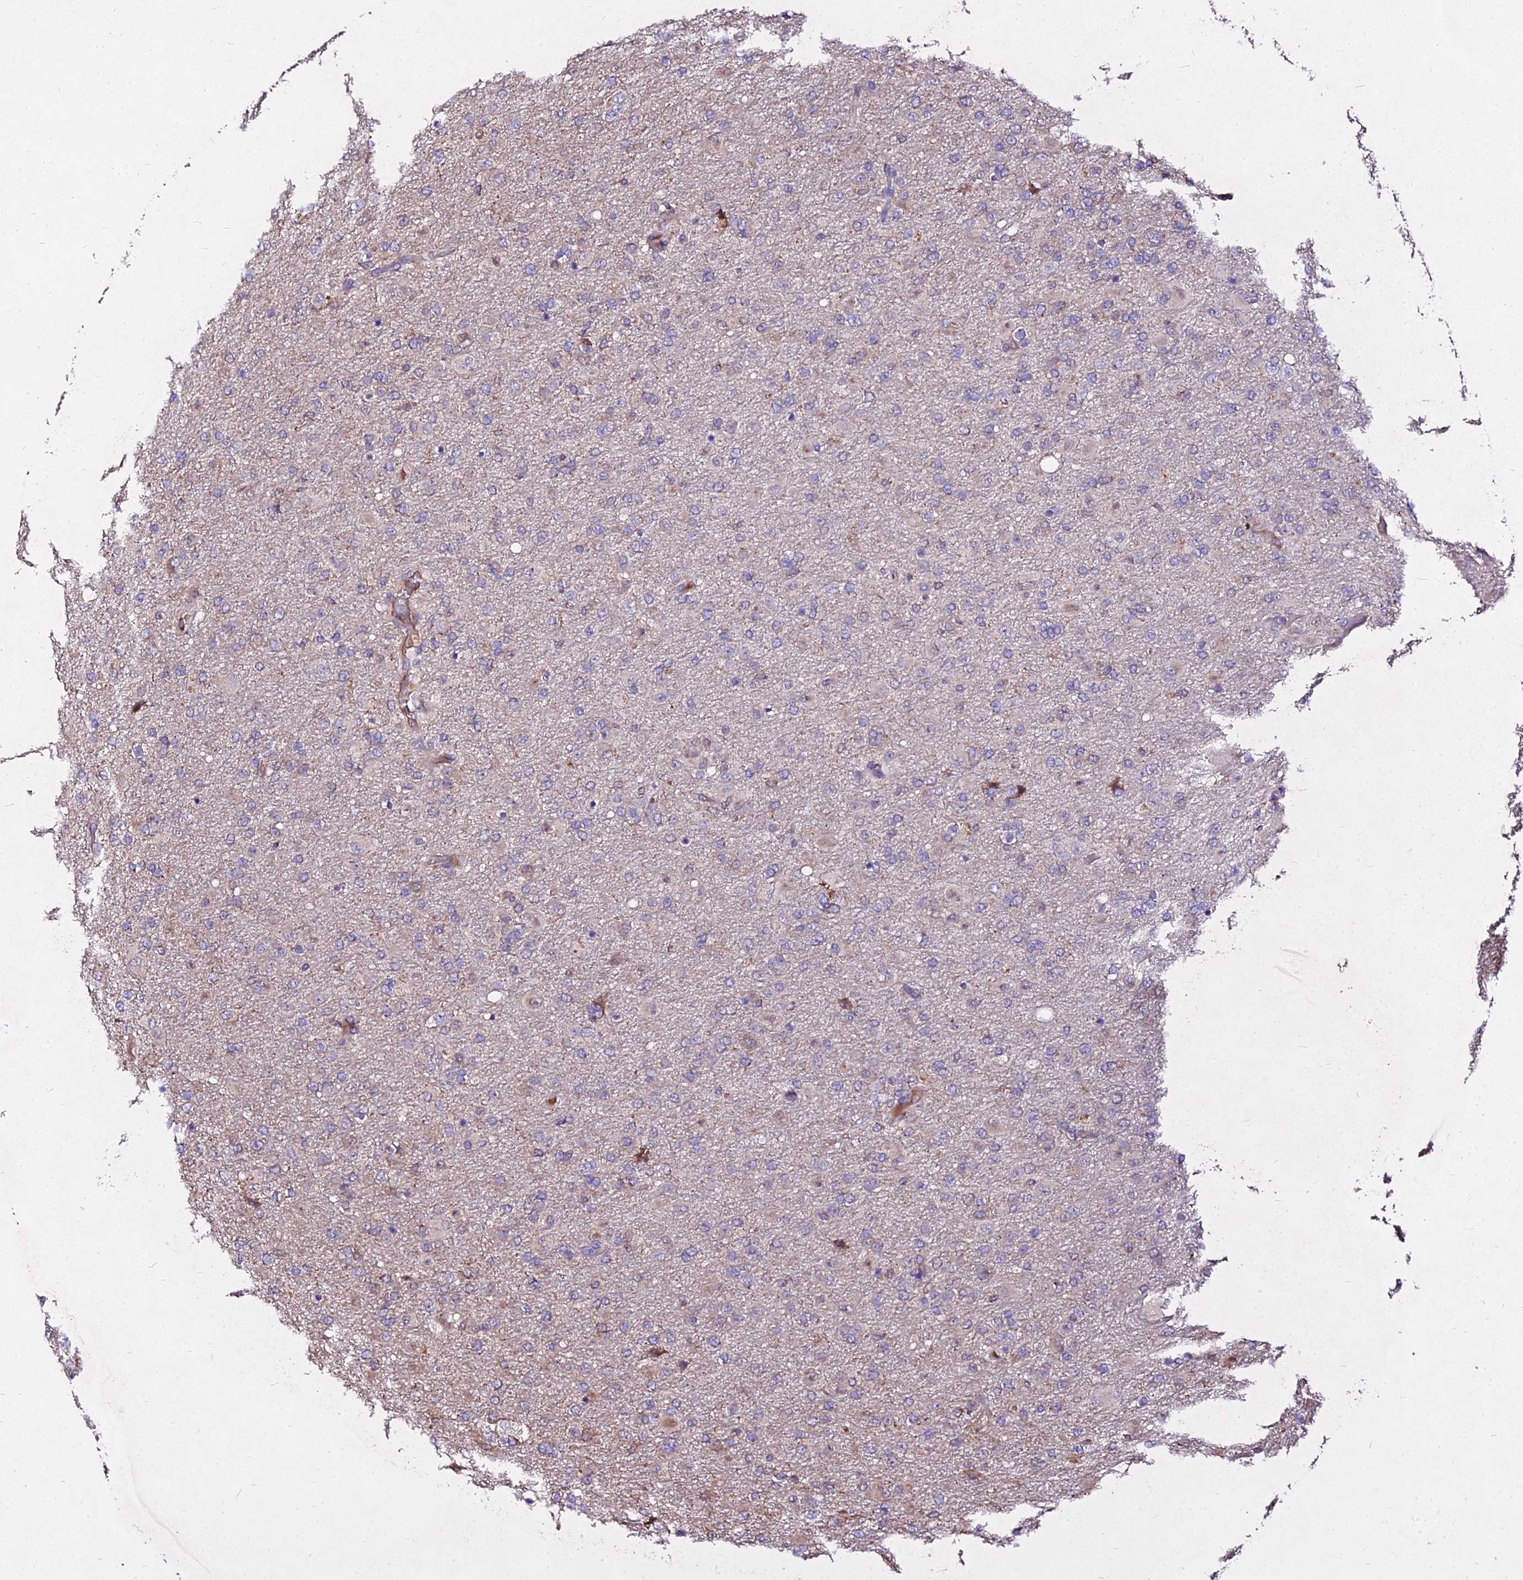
{"staining": {"intensity": "negative", "quantity": "none", "location": "none"}, "tissue": "glioma", "cell_type": "Tumor cells", "image_type": "cancer", "snomed": [{"axis": "morphology", "description": "Glioma, malignant, Low grade"}, {"axis": "topography", "description": "Brain"}], "caption": "This micrograph is of glioma stained with immunohistochemistry (IHC) to label a protein in brown with the nuclei are counter-stained blue. There is no positivity in tumor cells.", "gene": "AP3M2", "patient": {"sex": "male", "age": 65}}